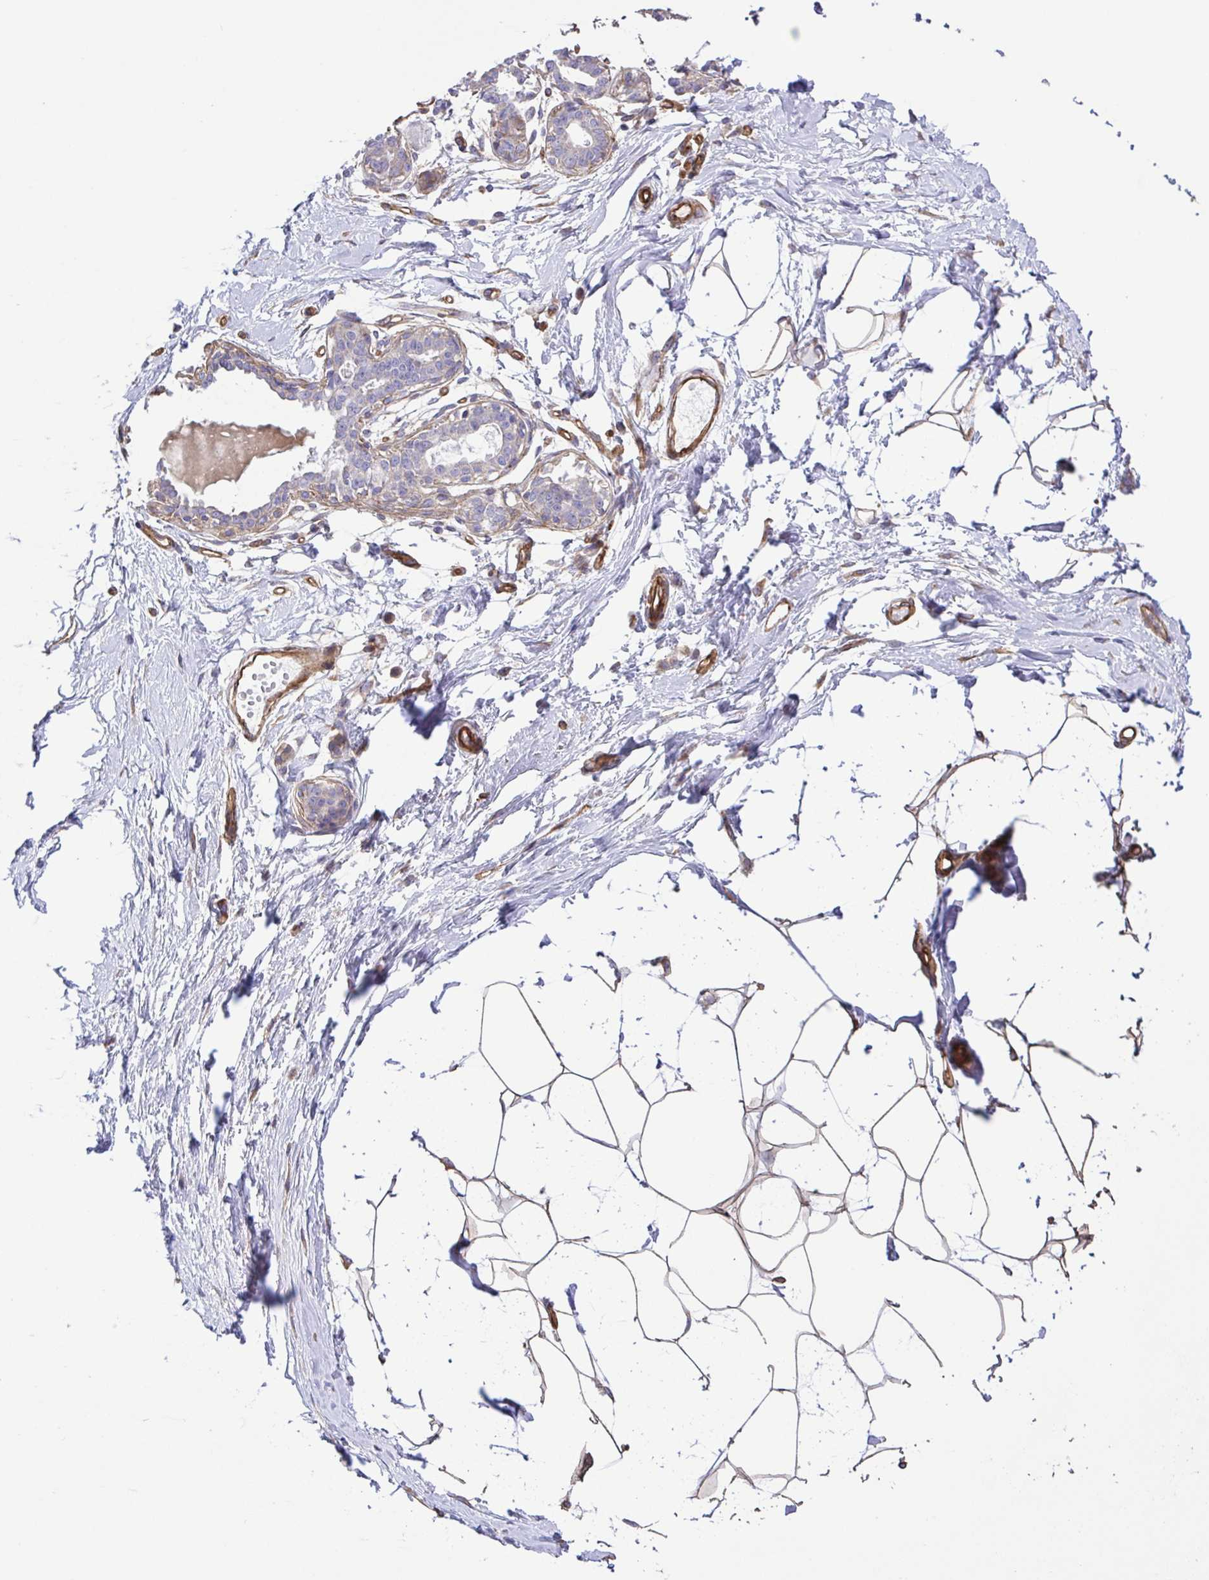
{"staining": {"intensity": "negative", "quantity": "none", "location": "none"}, "tissue": "breast", "cell_type": "Adipocytes", "image_type": "normal", "snomed": [{"axis": "morphology", "description": "Normal tissue, NOS"}, {"axis": "topography", "description": "Breast"}], "caption": "Human breast stained for a protein using immunohistochemistry (IHC) shows no positivity in adipocytes.", "gene": "FLT1", "patient": {"sex": "female", "age": 45}}